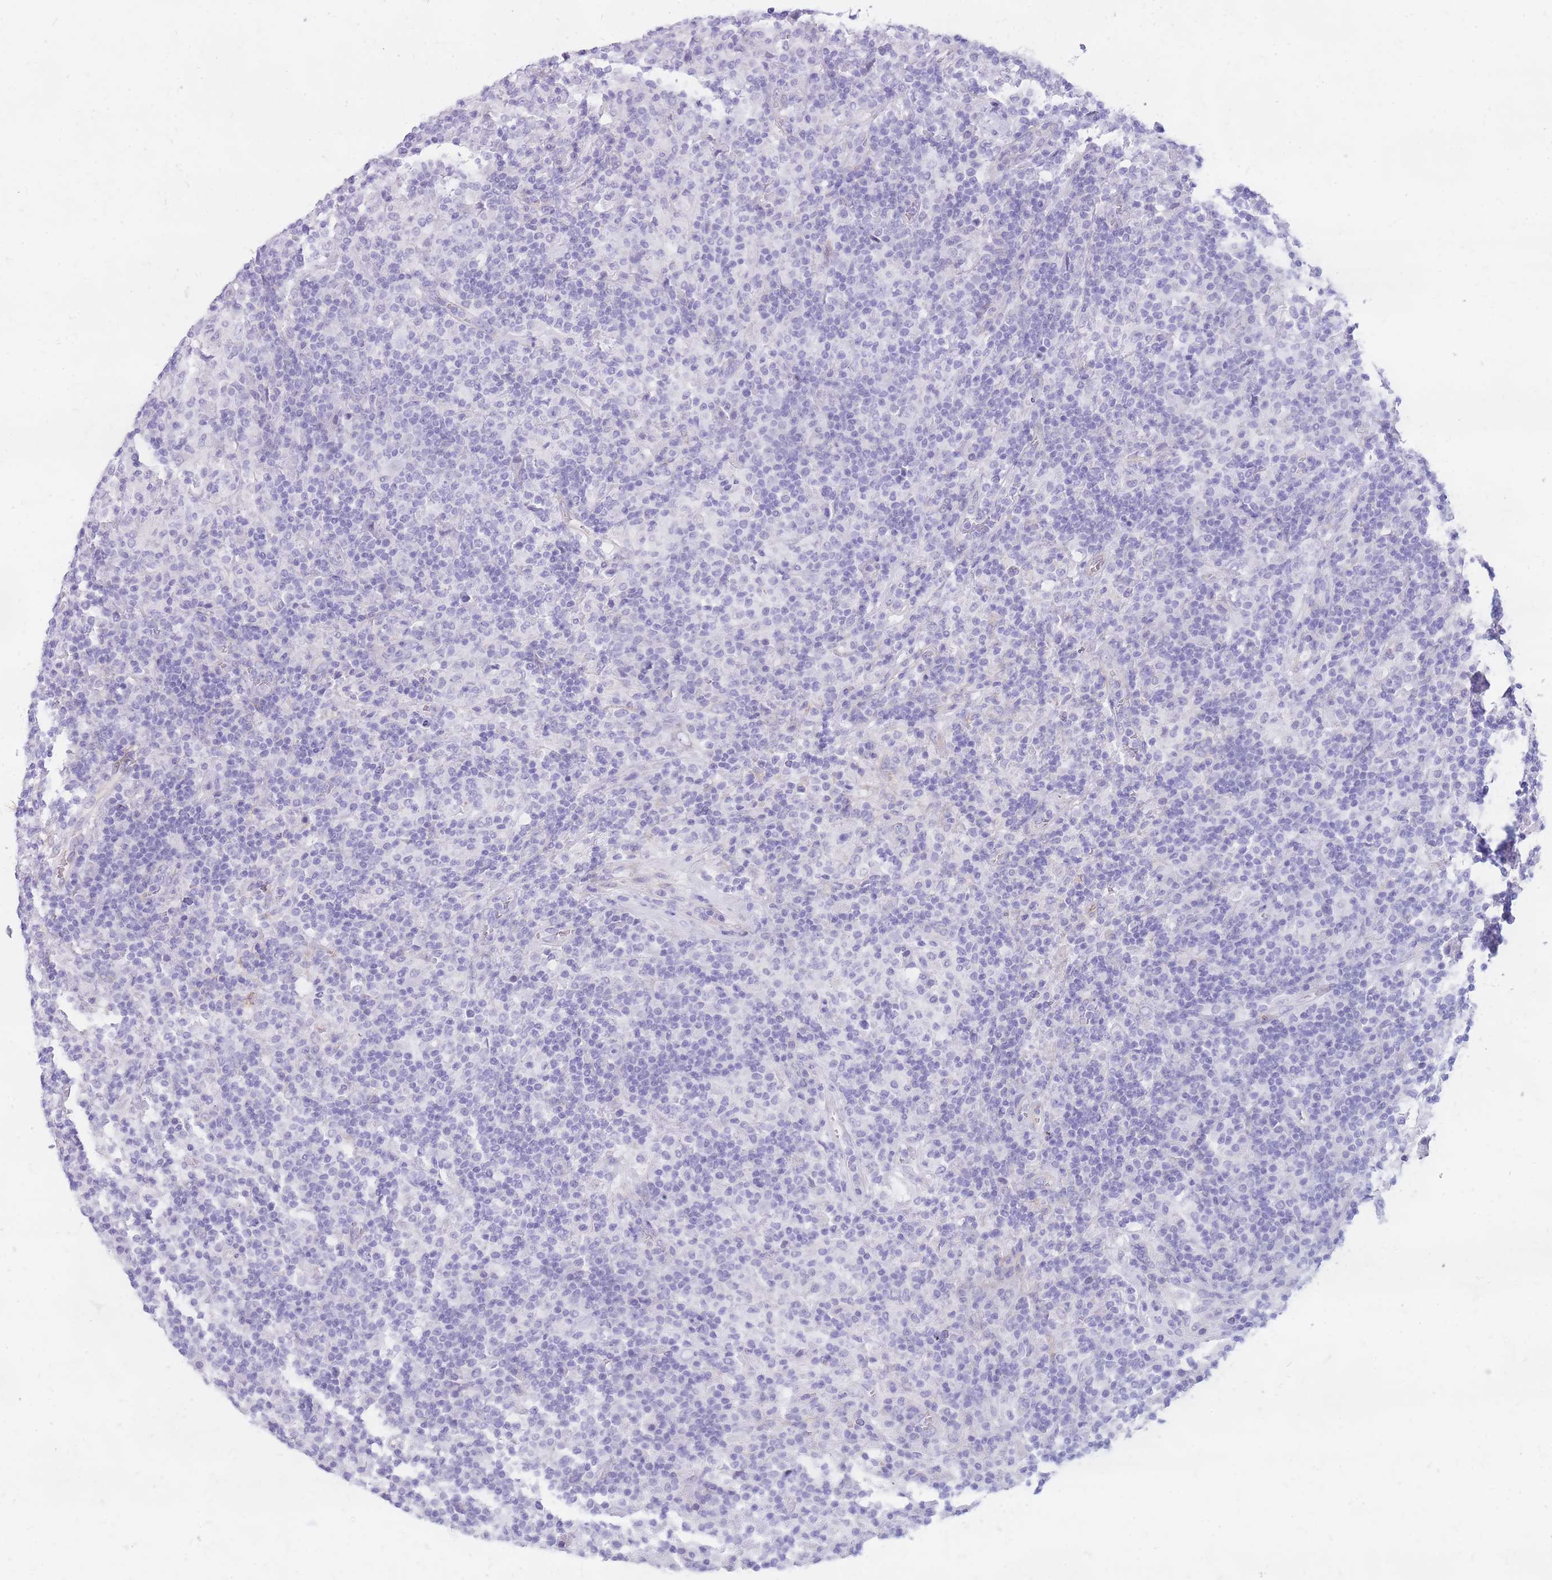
{"staining": {"intensity": "negative", "quantity": "none", "location": "none"}, "tissue": "lymphoma", "cell_type": "Tumor cells", "image_type": "cancer", "snomed": [{"axis": "morphology", "description": "Hodgkin's disease, NOS"}, {"axis": "topography", "description": "Lymph node"}], "caption": "The histopathology image displays no staining of tumor cells in lymphoma. (DAB immunohistochemistry, high magnification).", "gene": "MTSS2", "patient": {"sex": "male", "age": 70}}